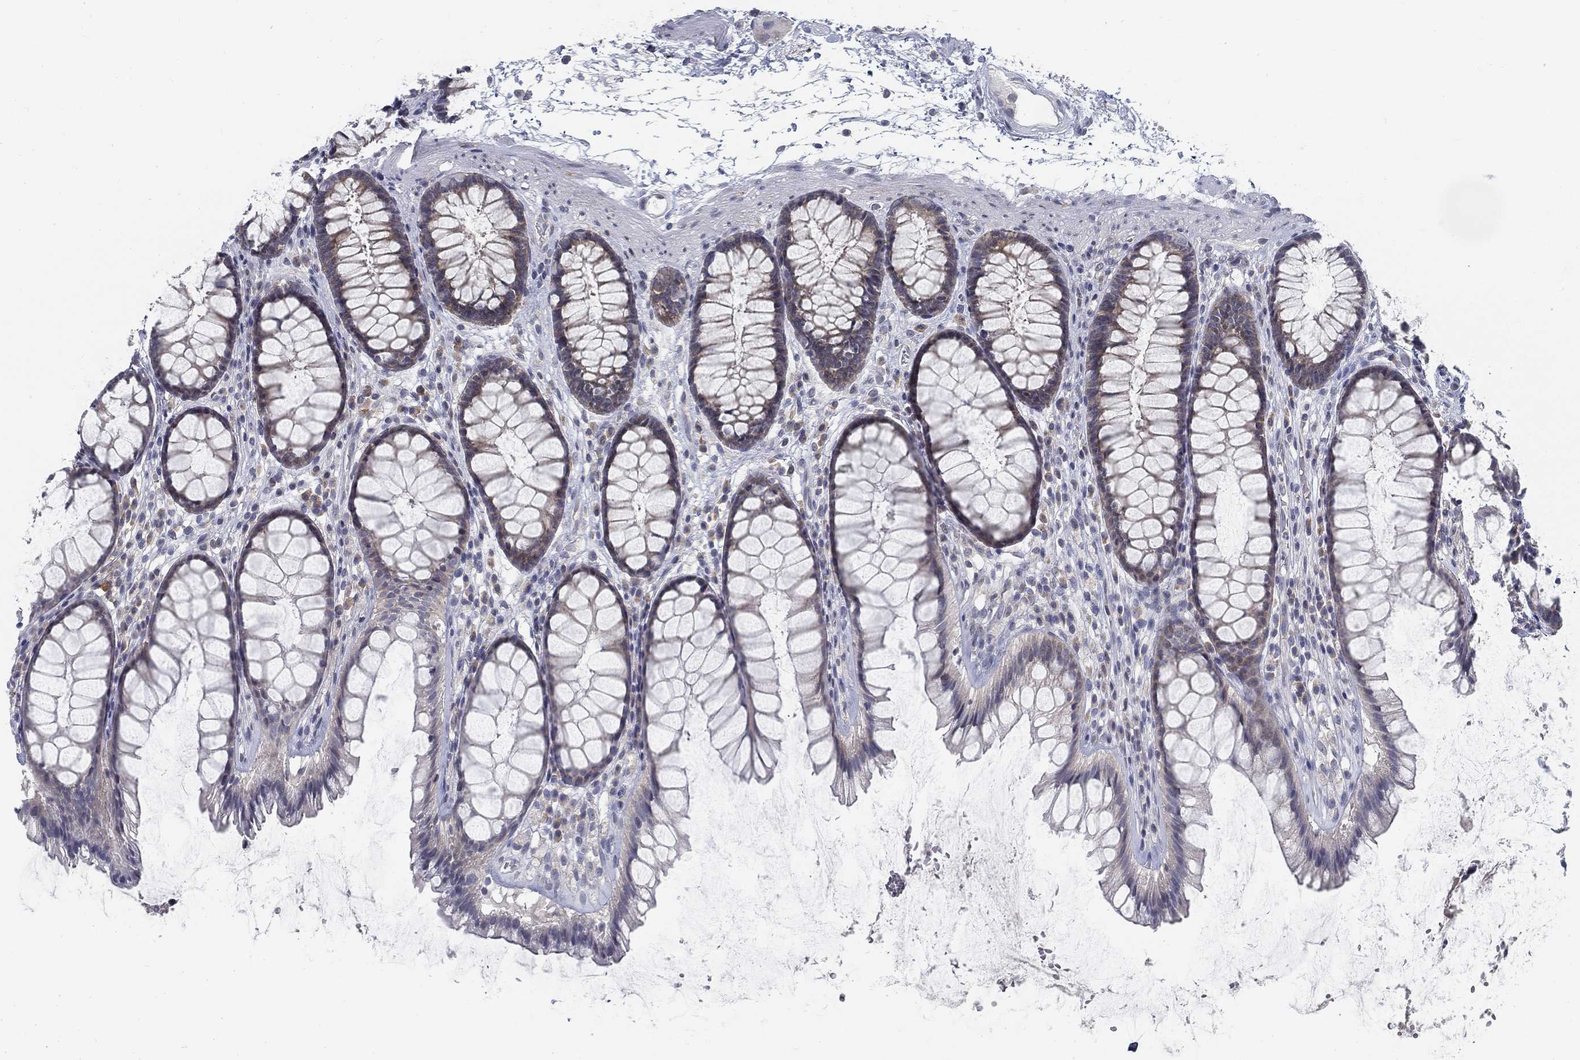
{"staining": {"intensity": "weak", "quantity": "25%-75%", "location": "cytoplasmic/membranous"}, "tissue": "rectum", "cell_type": "Glandular cells", "image_type": "normal", "snomed": [{"axis": "morphology", "description": "Normal tissue, NOS"}, {"axis": "topography", "description": "Rectum"}], "caption": "Brown immunohistochemical staining in normal human rectum exhibits weak cytoplasmic/membranous positivity in approximately 25%-75% of glandular cells. The protein is stained brown, and the nuclei are stained in blue (DAB IHC with brightfield microscopy, high magnification).", "gene": "ATP1A3", "patient": {"sex": "male", "age": 72}}